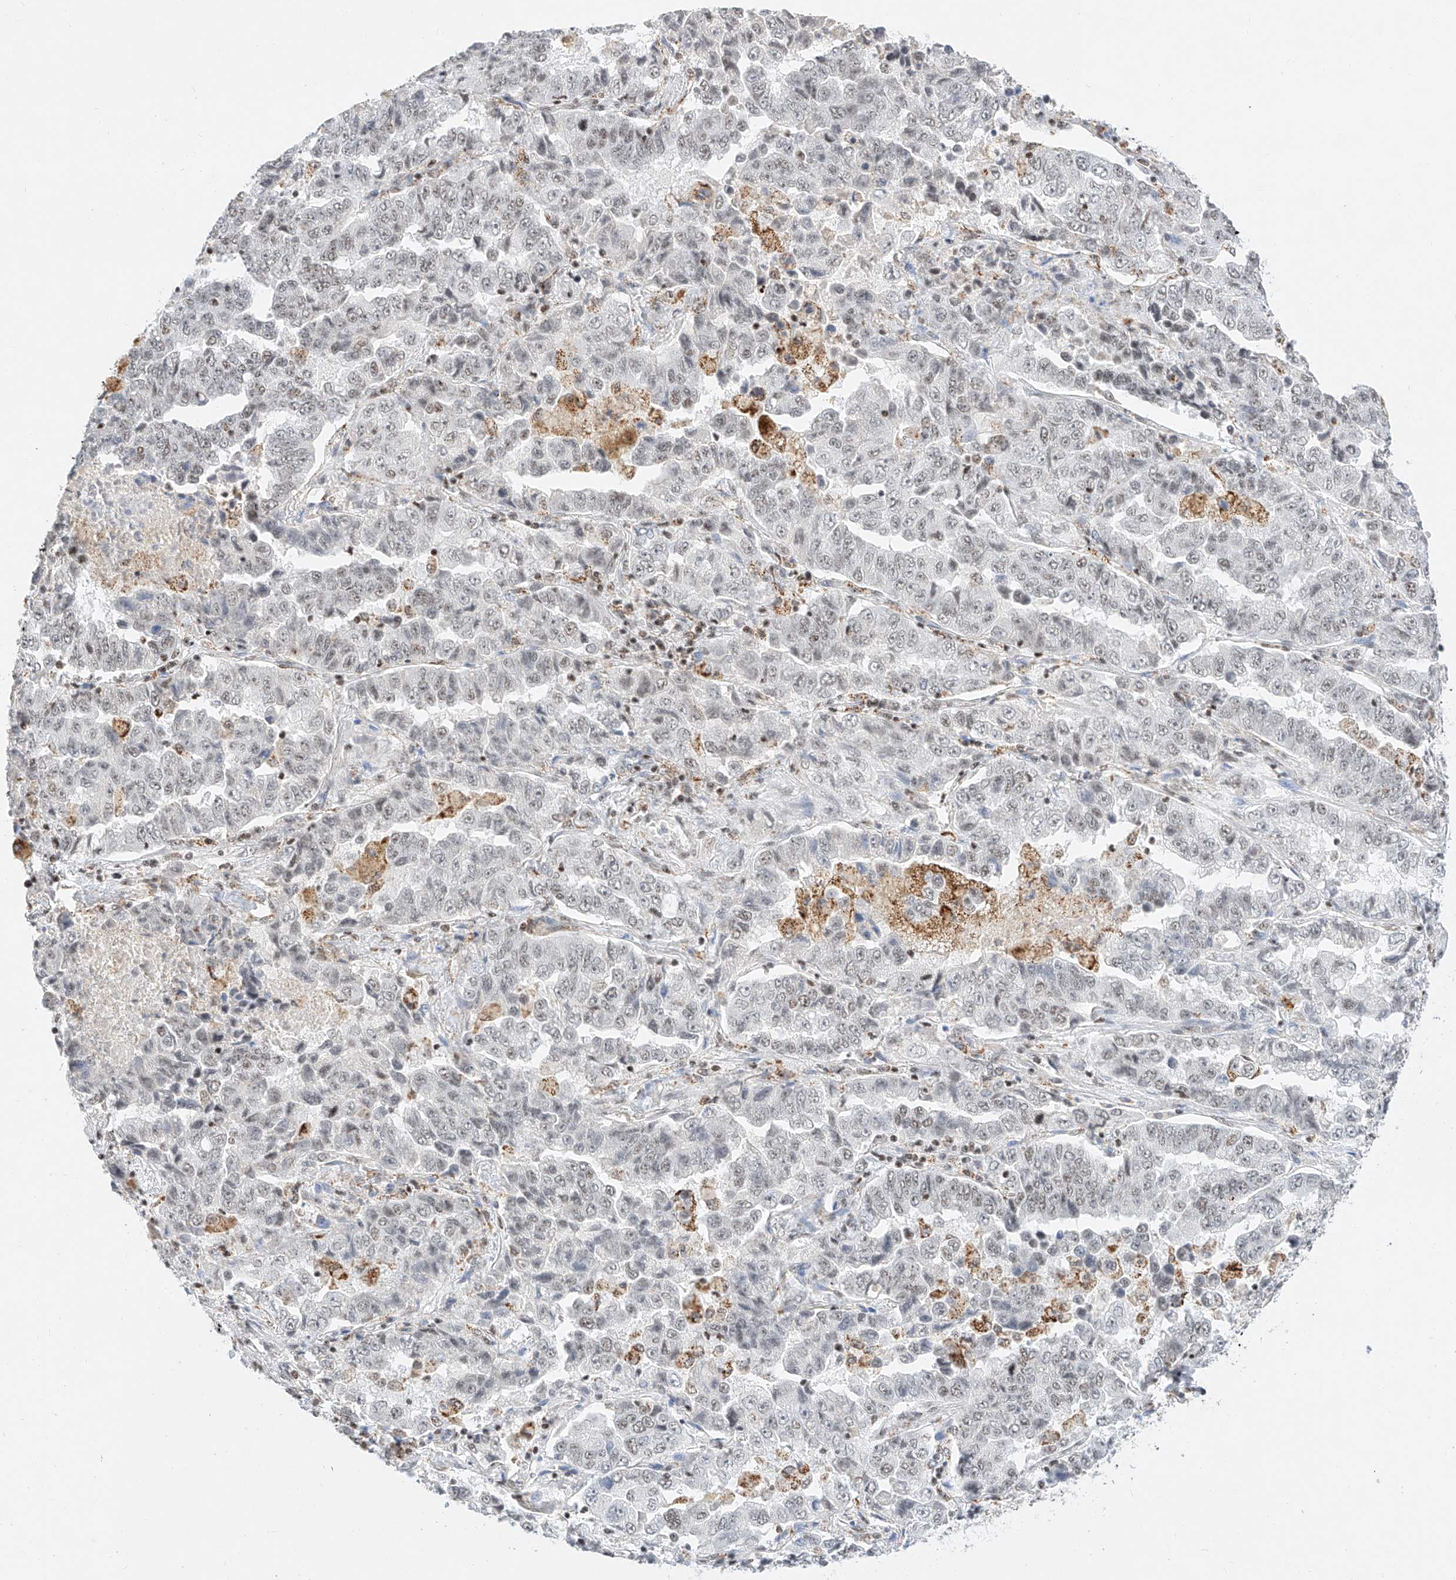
{"staining": {"intensity": "weak", "quantity": "<25%", "location": "nuclear"}, "tissue": "lung cancer", "cell_type": "Tumor cells", "image_type": "cancer", "snomed": [{"axis": "morphology", "description": "Adenocarcinoma, NOS"}, {"axis": "topography", "description": "Lung"}], "caption": "A high-resolution histopathology image shows immunohistochemistry staining of lung cancer, which displays no significant staining in tumor cells.", "gene": "NRF1", "patient": {"sex": "female", "age": 51}}